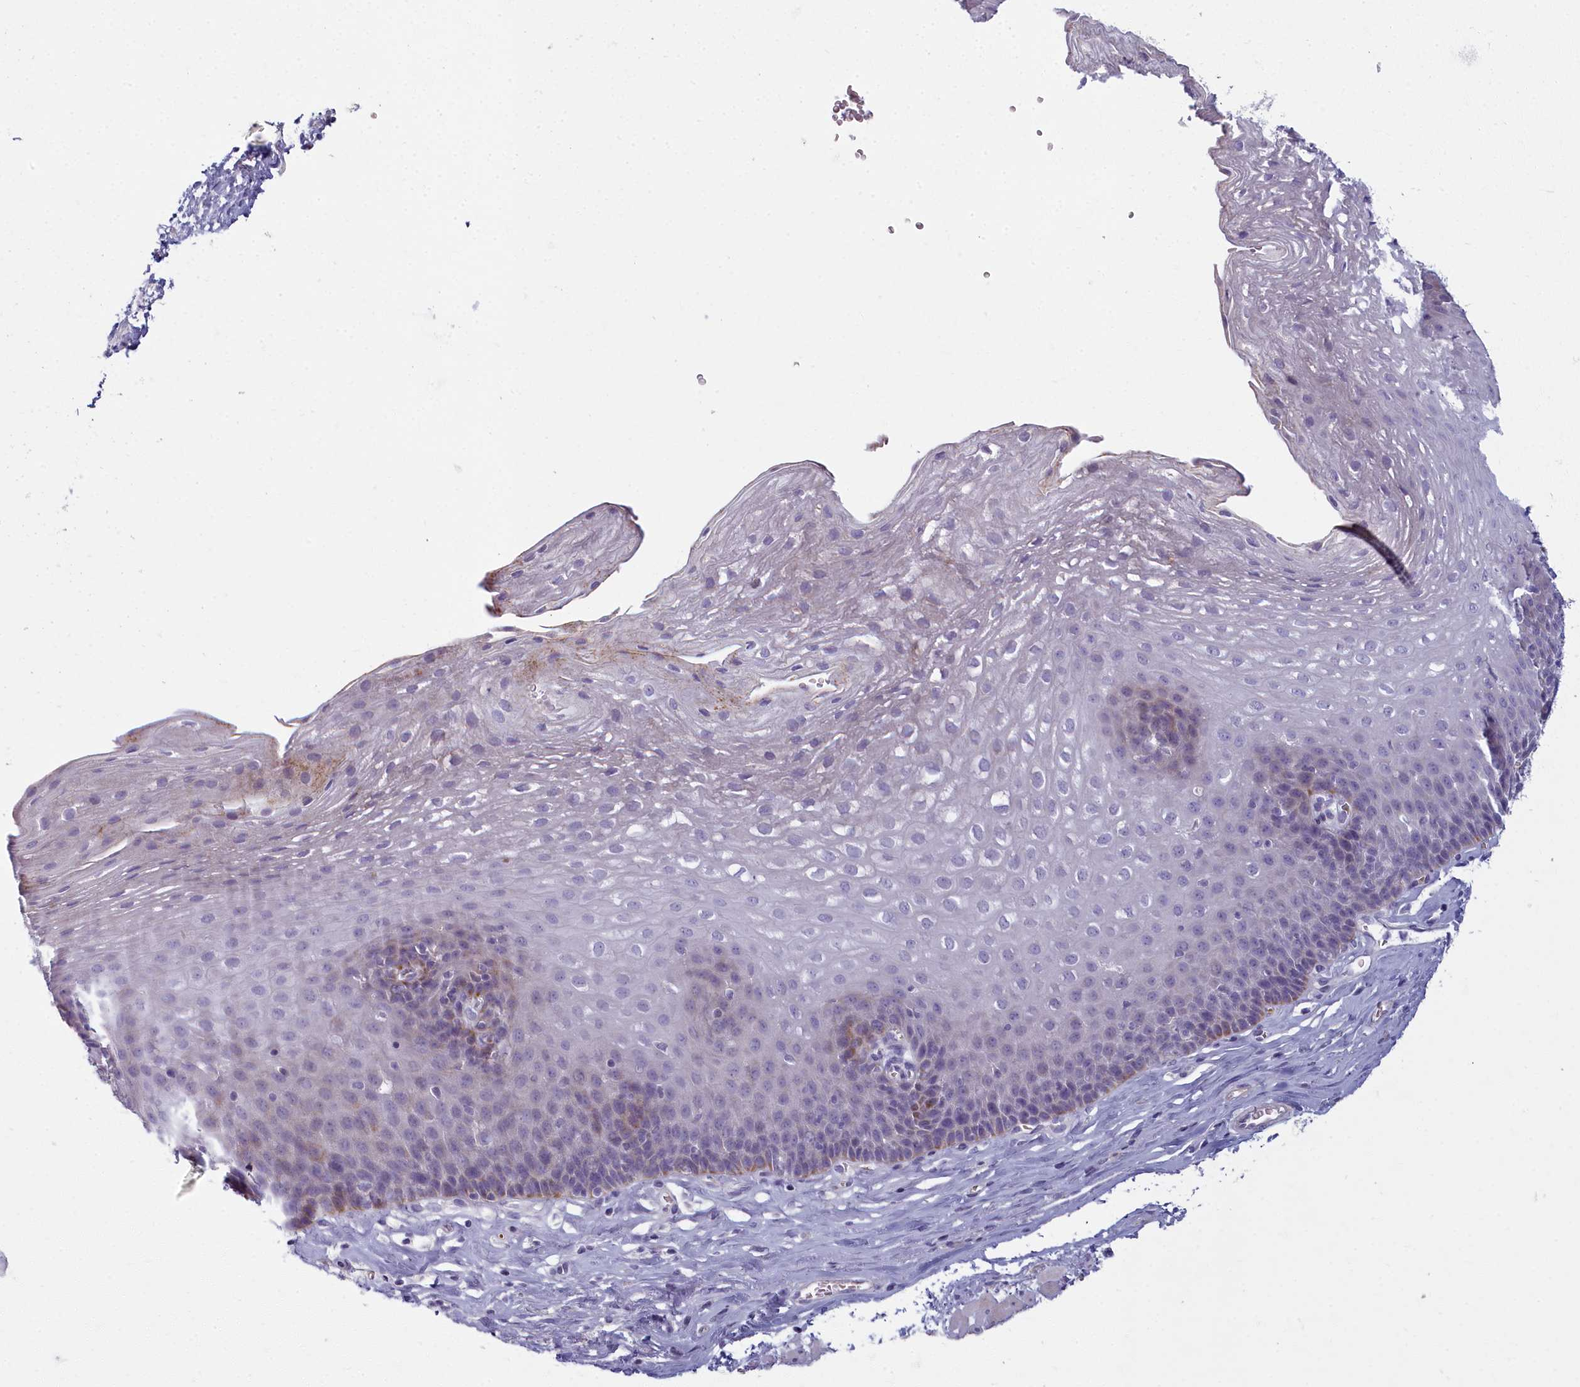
{"staining": {"intensity": "weak", "quantity": "<25%", "location": "cytoplasmic/membranous"}, "tissue": "esophagus", "cell_type": "Squamous epithelial cells", "image_type": "normal", "snomed": [{"axis": "morphology", "description": "Normal tissue, NOS"}, {"axis": "topography", "description": "Esophagus"}], "caption": "Immunohistochemical staining of normal human esophagus reveals no significant expression in squamous epithelial cells.", "gene": "ARL15", "patient": {"sex": "female", "age": 66}}